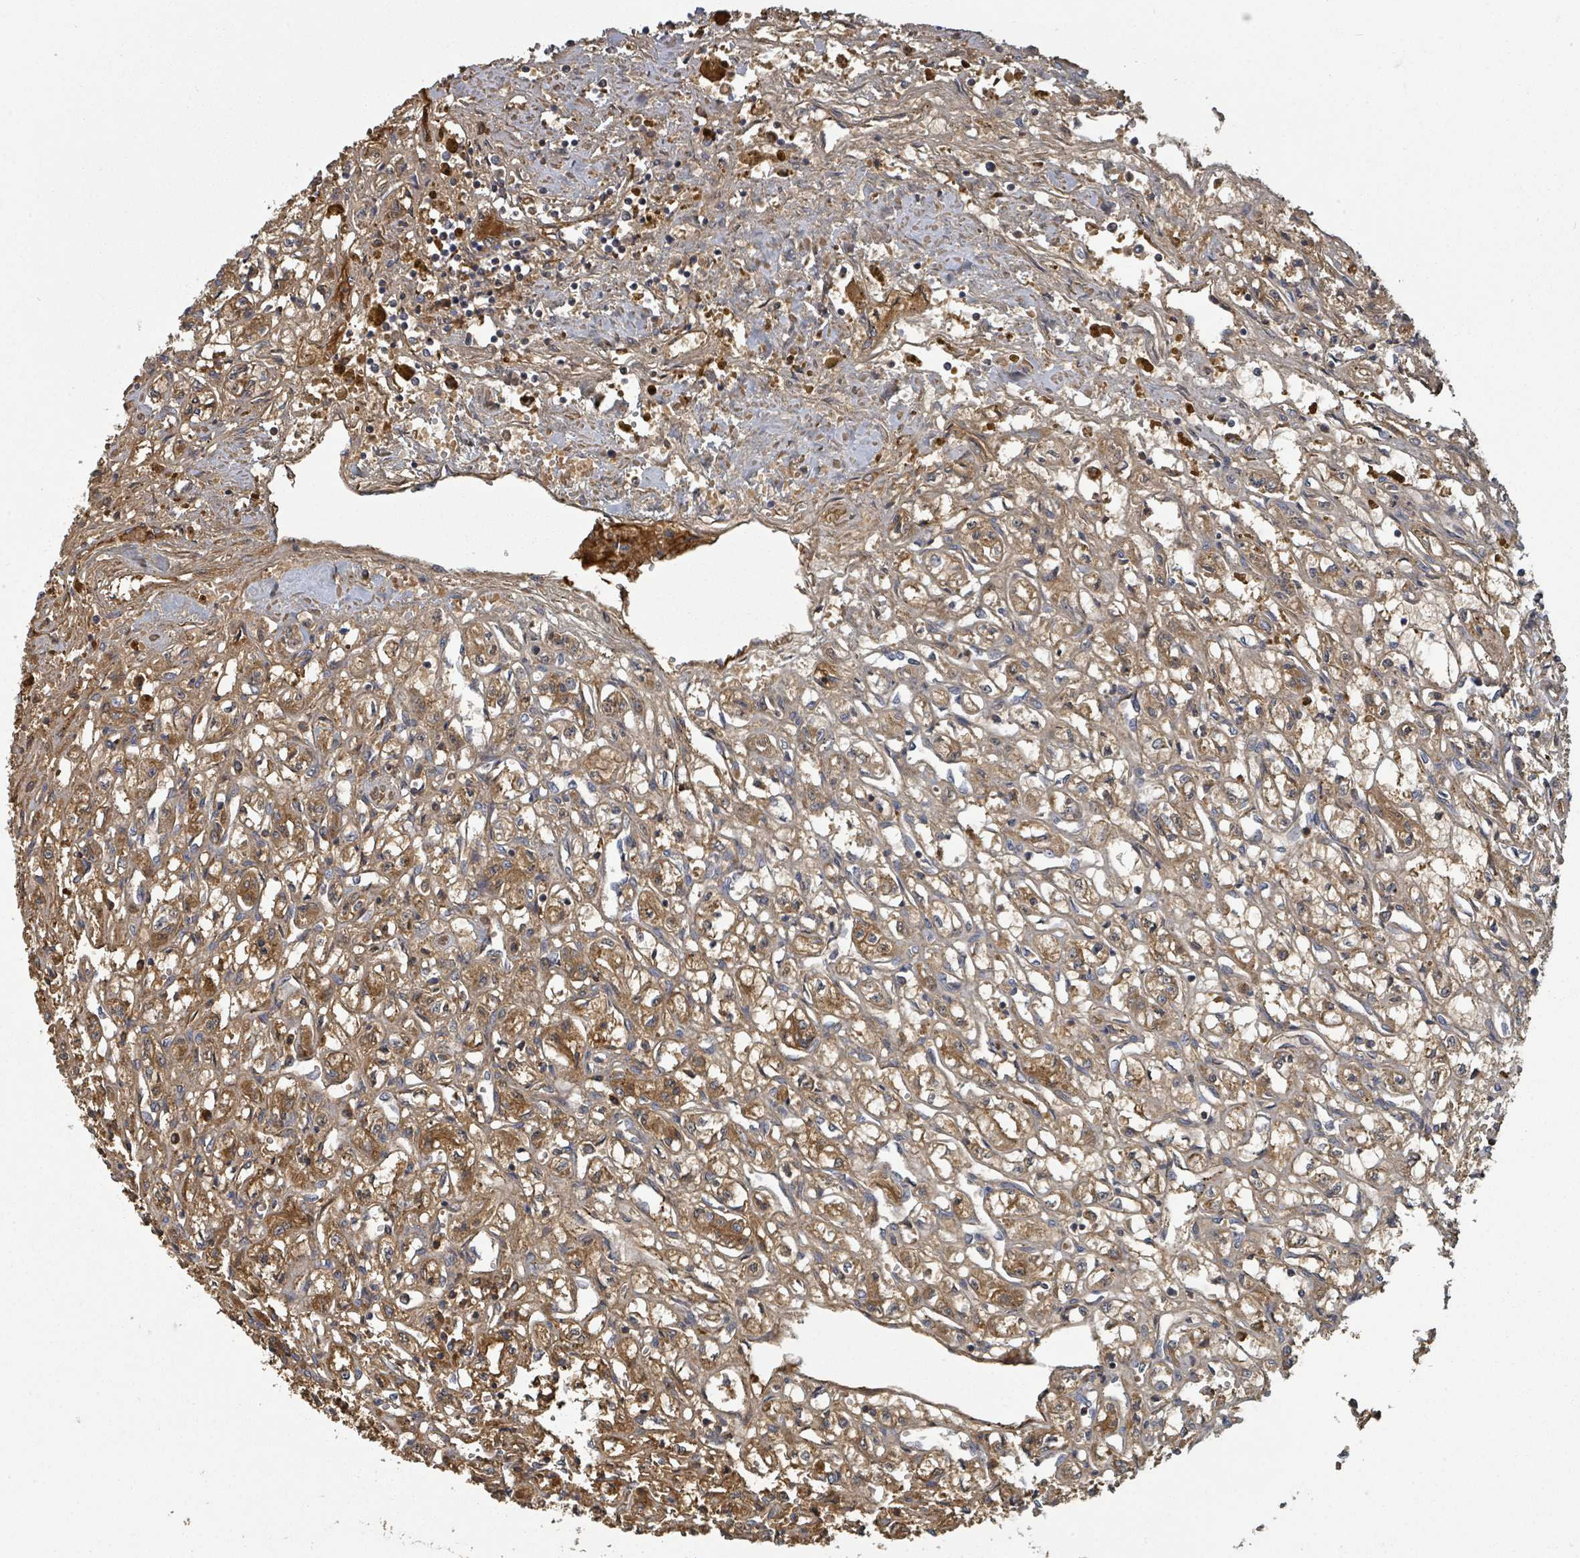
{"staining": {"intensity": "moderate", "quantity": ">75%", "location": "cytoplasmic/membranous"}, "tissue": "renal cancer", "cell_type": "Tumor cells", "image_type": "cancer", "snomed": [{"axis": "morphology", "description": "Adenocarcinoma, NOS"}, {"axis": "topography", "description": "Kidney"}], "caption": "The histopathology image displays a brown stain indicating the presence of a protein in the cytoplasmic/membranous of tumor cells in renal cancer (adenocarcinoma).", "gene": "GABBR1", "patient": {"sex": "male", "age": 56}}